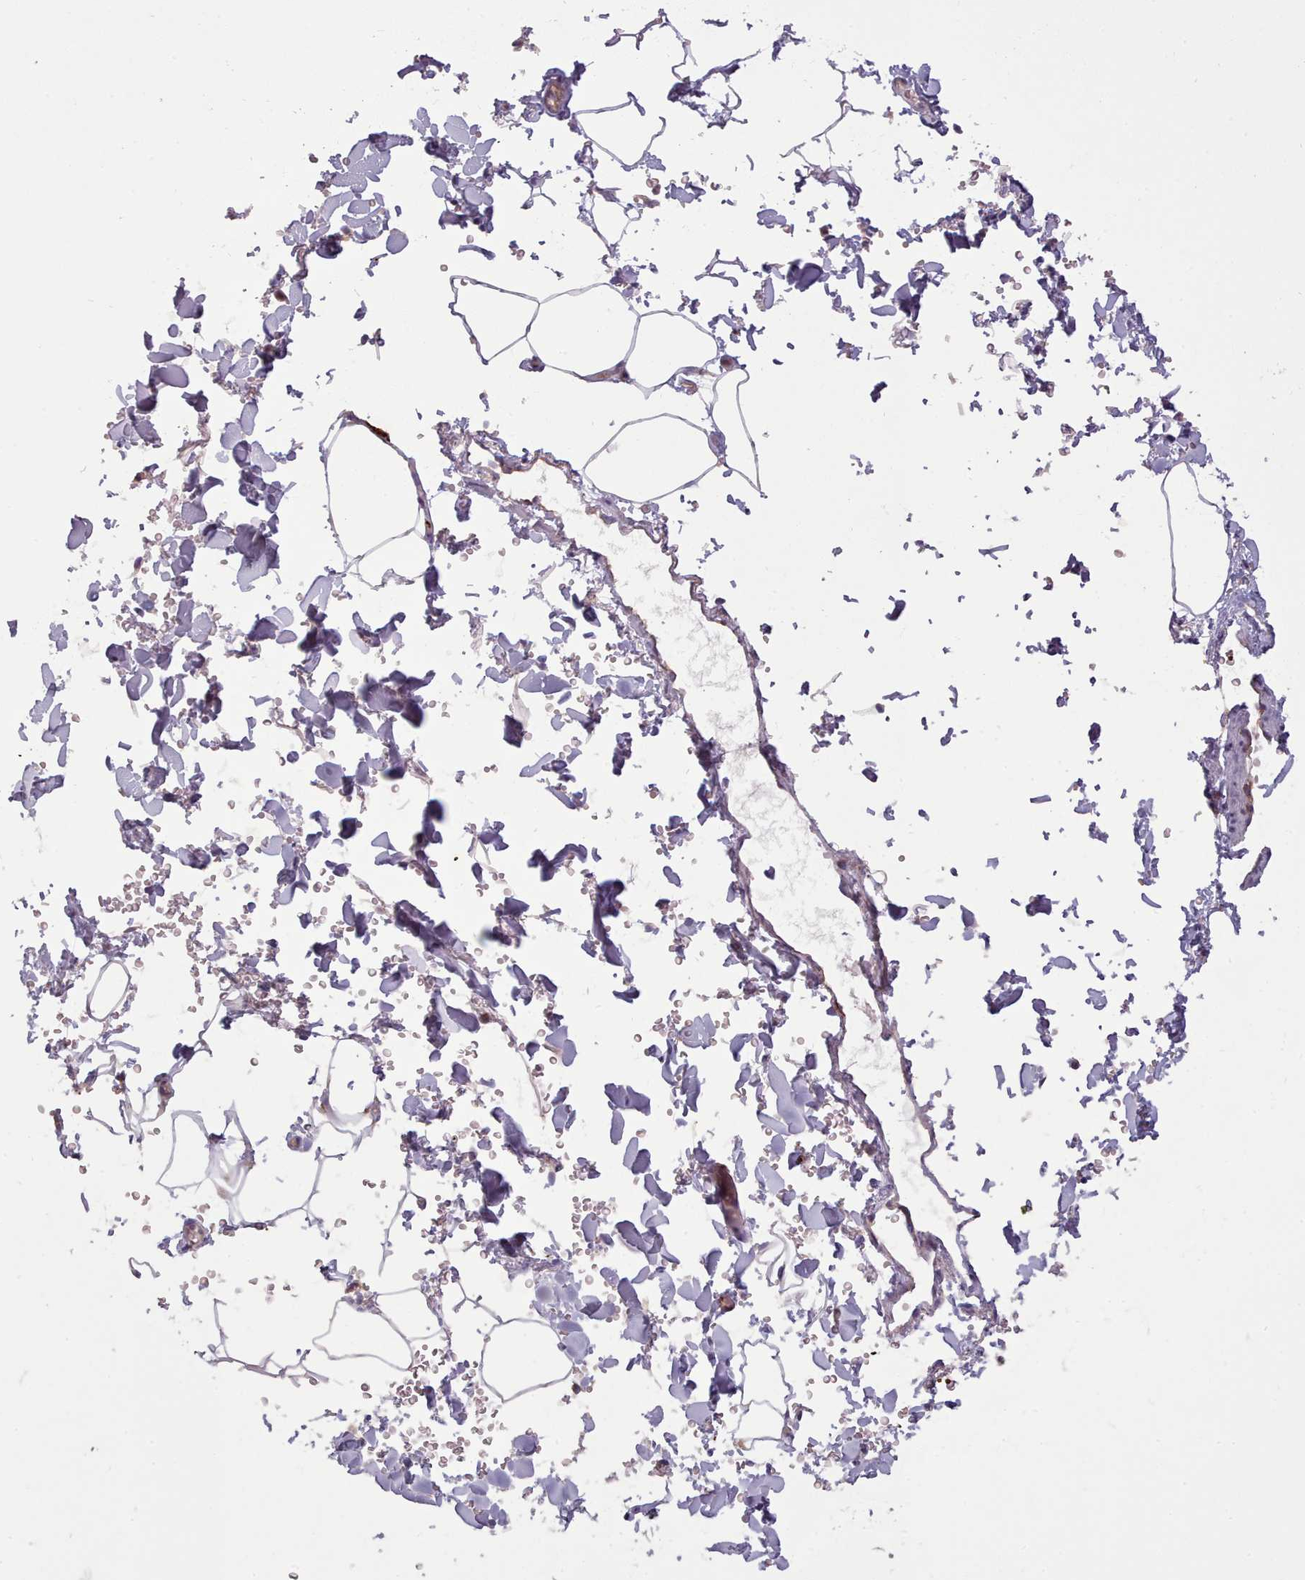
{"staining": {"intensity": "negative", "quantity": "none", "location": "none"}, "tissue": "adipose tissue", "cell_type": "Adipocytes", "image_type": "normal", "snomed": [{"axis": "morphology", "description": "Normal tissue, NOS"}, {"axis": "topography", "description": "Rectum"}, {"axis": "topography", "description": "Peripheral nerve tissue"}], "caption": "Adipose tissue stained for a protein using IHC shows no expression adipocytes.", "gene": "NDST2", "patient": {"sex": "female", "age": 69}}